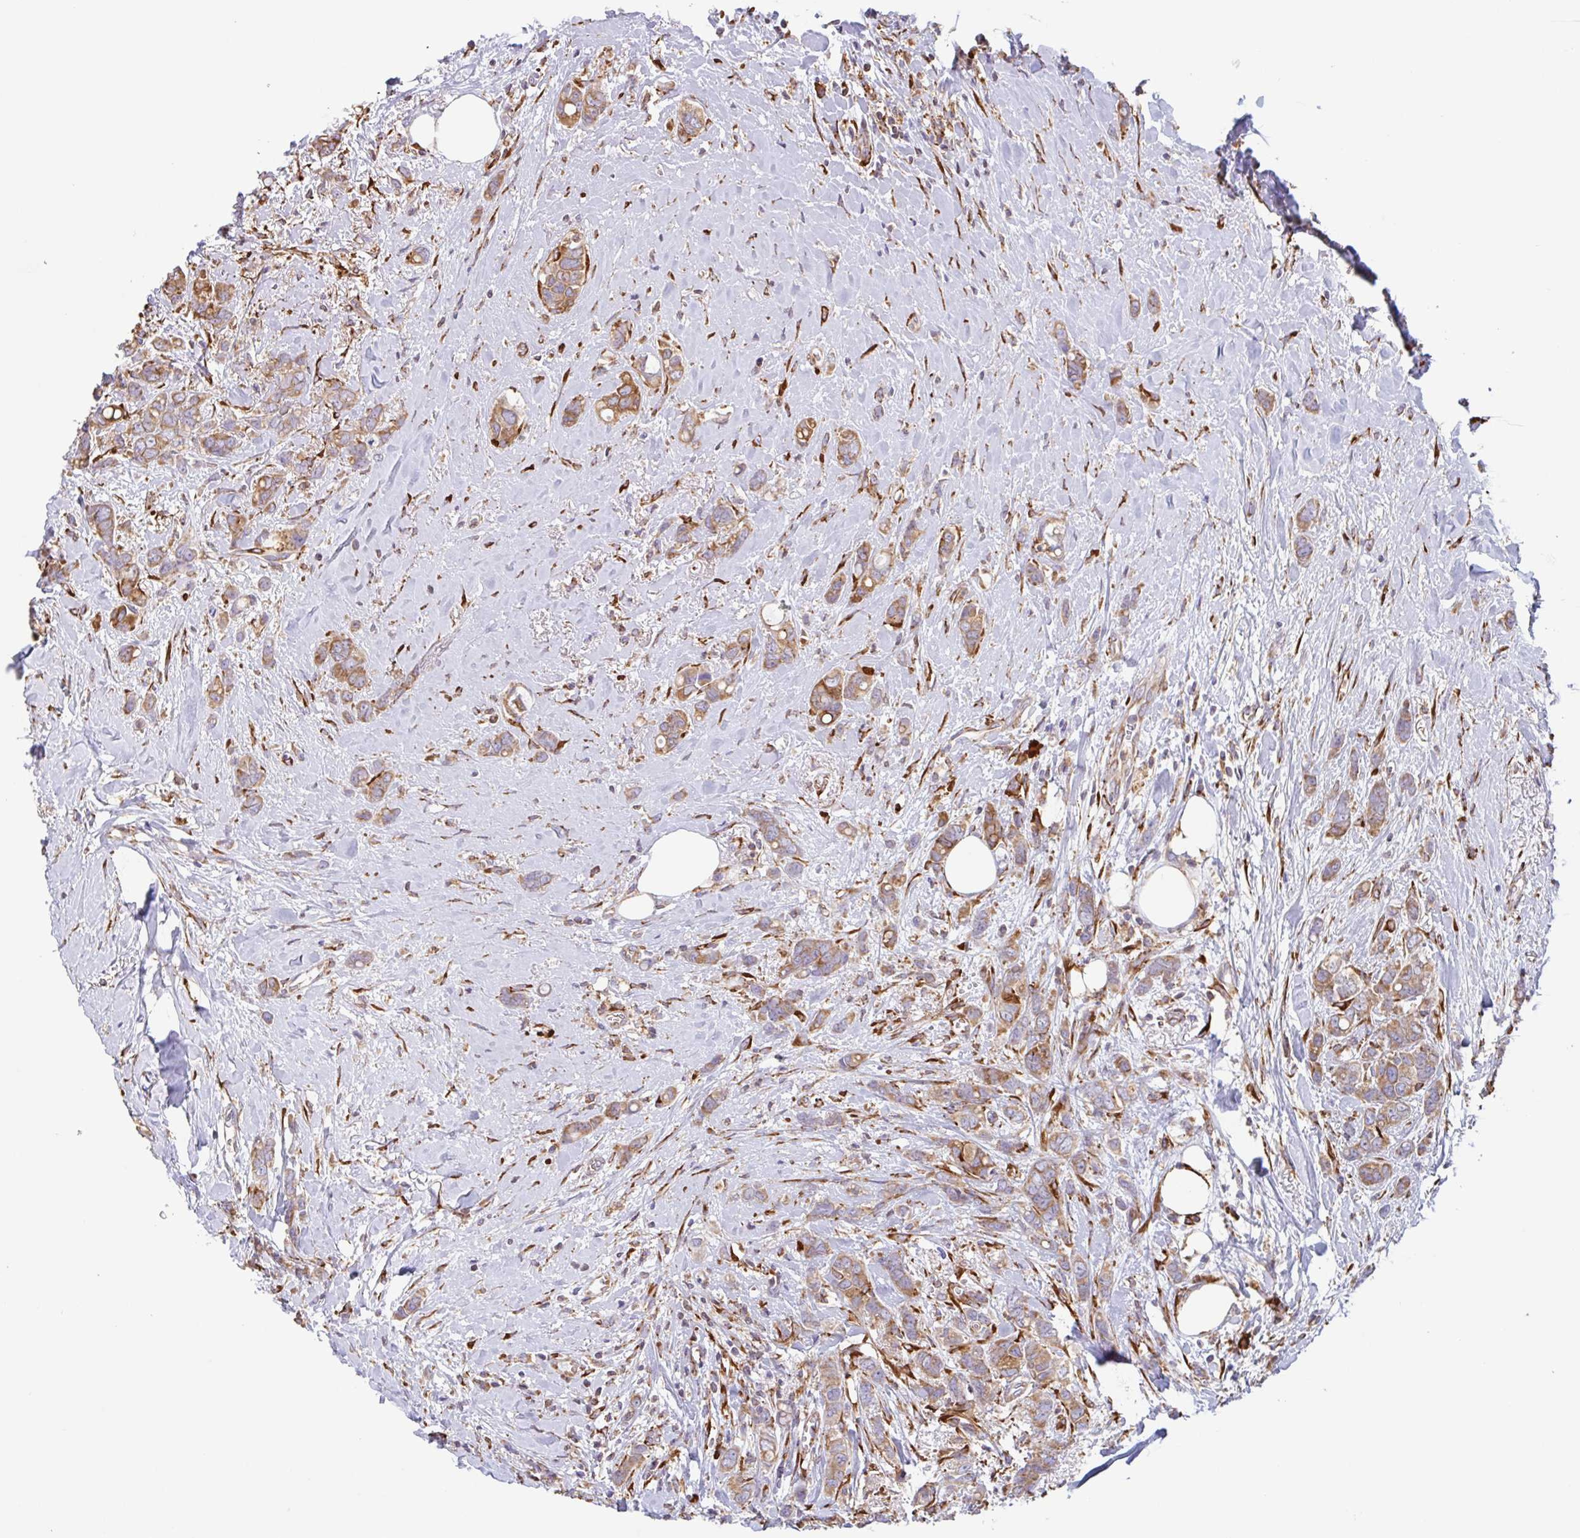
{"staining": {"intensity": "moderate", "quantity": ">75%", "location": "cytoplasmic/membranous"}, "tissue": "breast cancer", "cell_type": "Tumor cells", "image_type": "cancer", "snomed": [{"axis": "morphology", "description": "Lobular carcinoma"}, {"axis": "topography", "description": "Breast"}], "caption": "Breast cancer (lobular carcinoma) tissue displays moderate cytoplasmic/membranous staining in approximately >75% of tumor cells, visualized by immunohistochemistry.", "gene": "DOK4", "patient": {"sex": "female", "age": 91}}